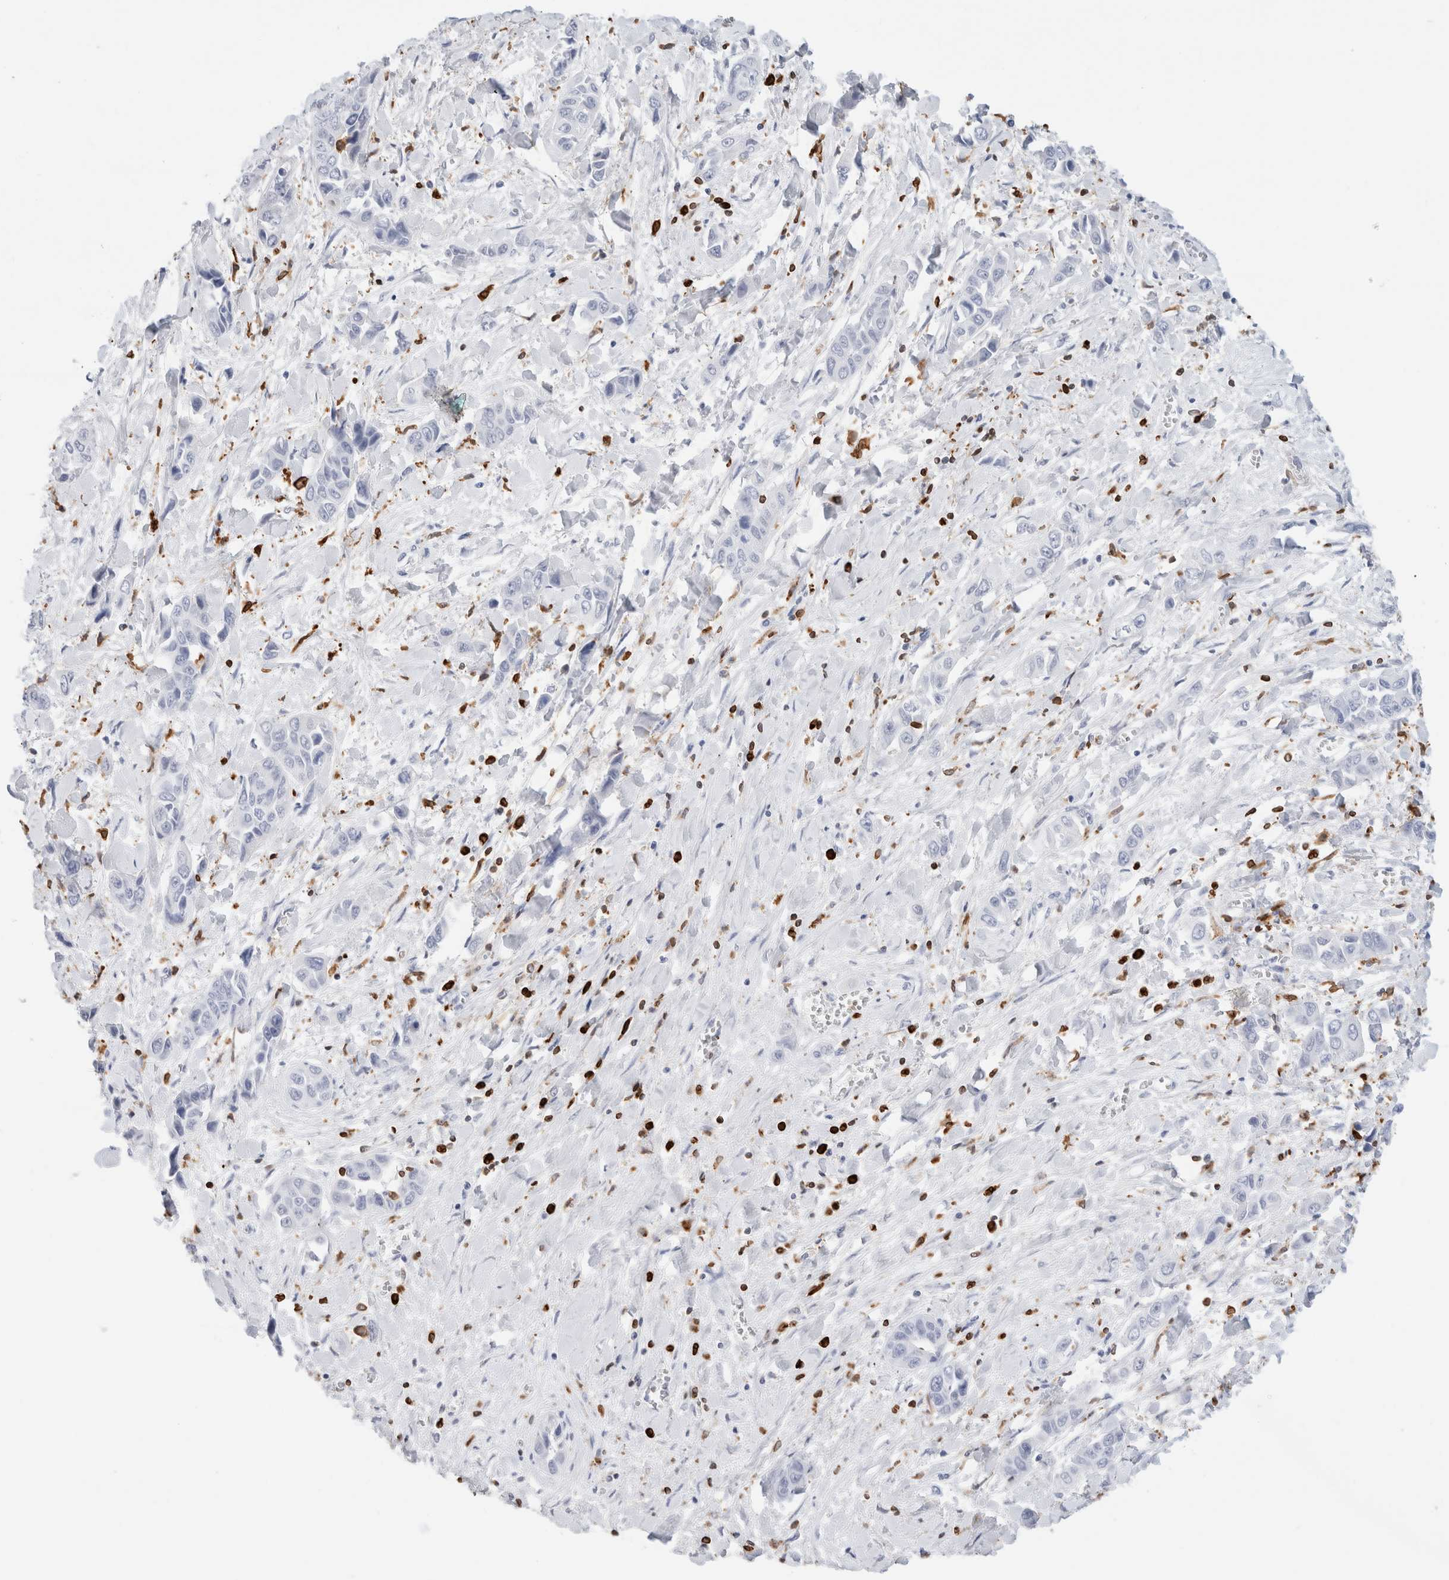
{"staining": {"intensity": "negative", "quantity": "none", "location": "none"}, "tissue": "liver cancer", "cell_type": "Tumor cells", "image_type": "cancer", "snomed": [{"axis": "morphology", "description": "Cholangiocarcinoma"}, {"axis": "topography", "description": "Liver"}], "caption": "Immunohistochemical staining of liver cholangiocarcinoma exhibits no significant staining in tumor cells.", "gene": "ALOX5AP", "patient": {"sex": "female", "age": 52}}